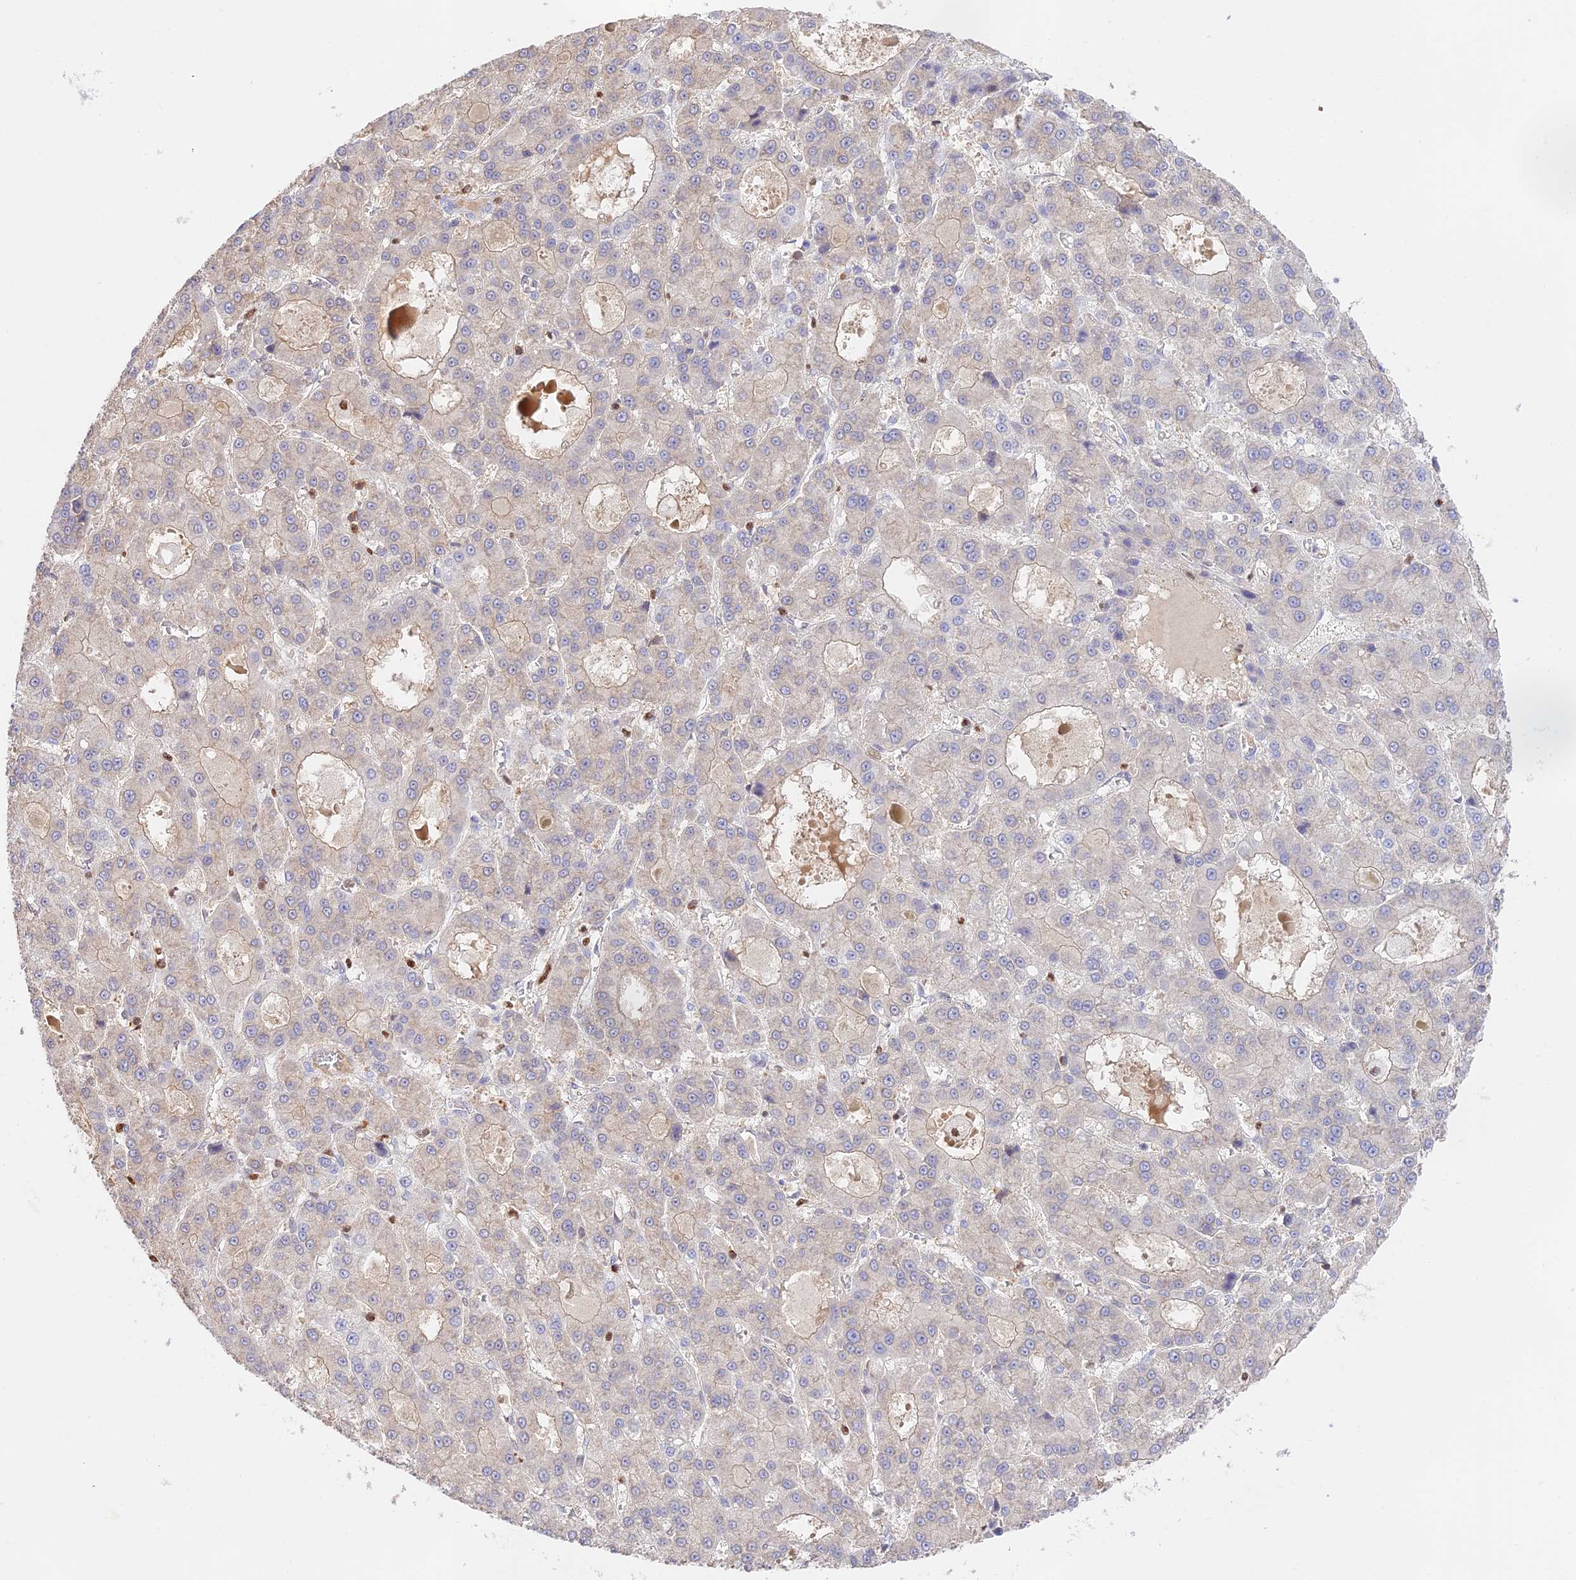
{"staining": {"intensity": "negative", "quantity": "none", "location": "none"}, "tissue": "liver cancer", "cell_type": "Tumor cells", "image_type": "cancer", "snomed": [{"axis": "morphology", "description": "Carcinoma, Hepatocellular, NOS"}, {"axis": "topography", "description": "Liver"}], "caption": "The immunohistochemistry image has no significant positivity in tumor cells of liver cancer (hepatocellular carcinoma) tissue.", "gene": "DENND1C", "patient": {"sex": "male", "age": 70}}